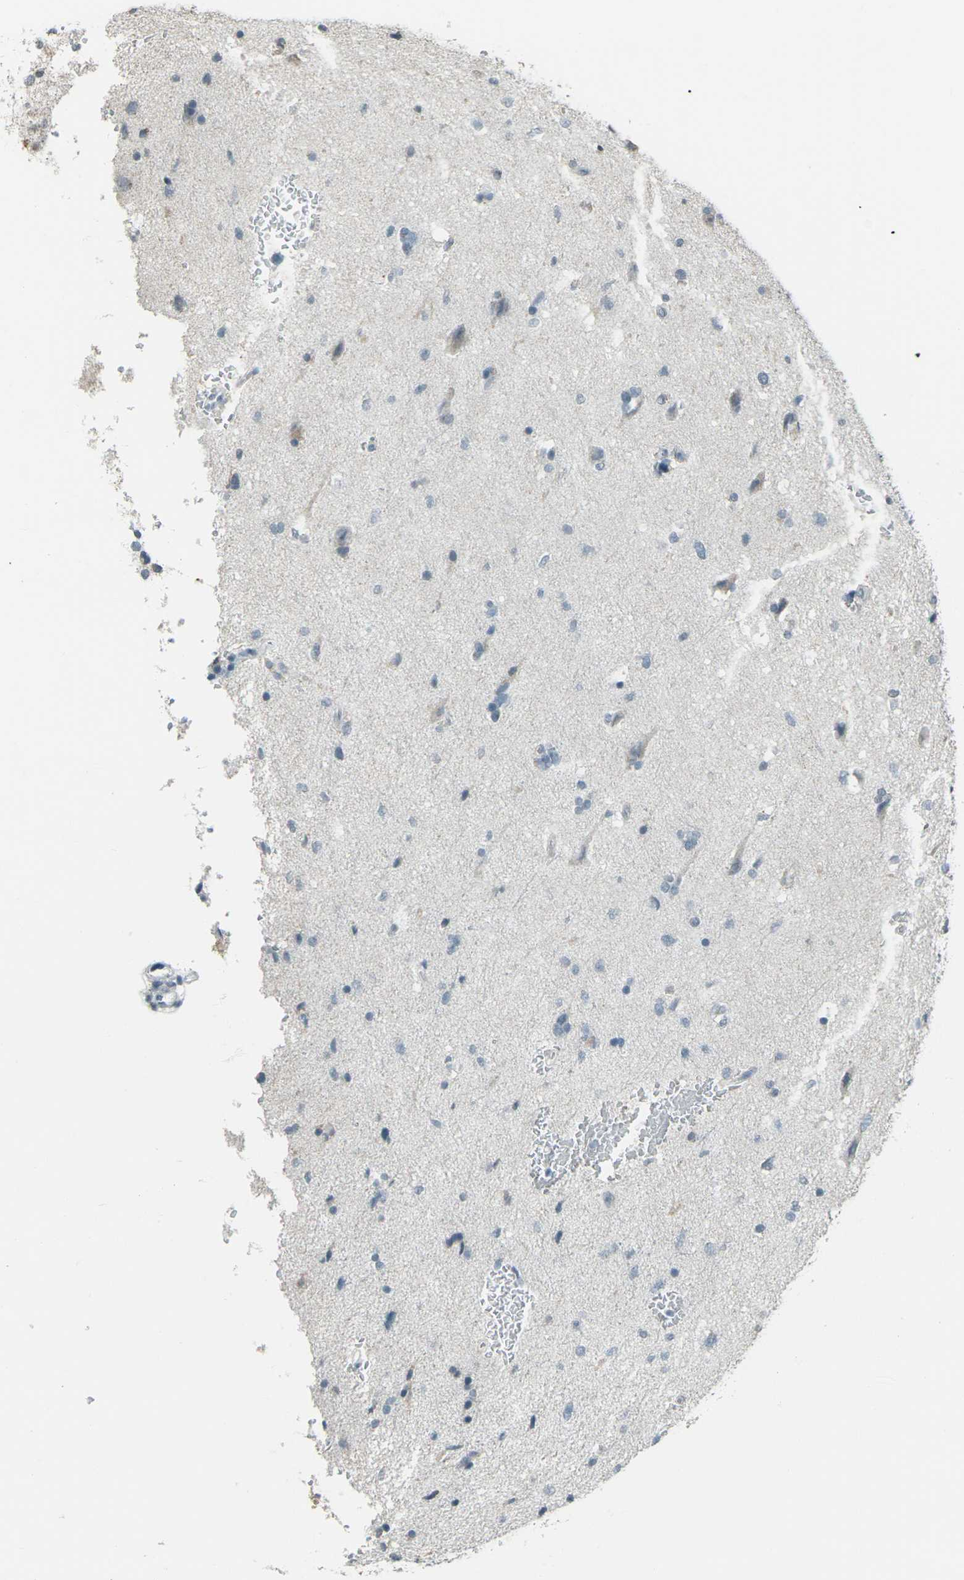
{"staining": {"intensity": "weak", "quantity": "<25%", "location": "cytoplasmic/membranous"}, "tissue": "glioma", "cell_type": "Tumor cells", "image_type": "cancer", "snomed": [{"axis": "morphology", "description": "Glioma, malignant, Low grade"}, {"axis": "topography", "description": "Brain"}], "caption": "Immunohistochemistry of glioma demonstrates no staining in tumor cells.", "gene": "H2BC1", "patient": {"sex": "female", "age": 37}}